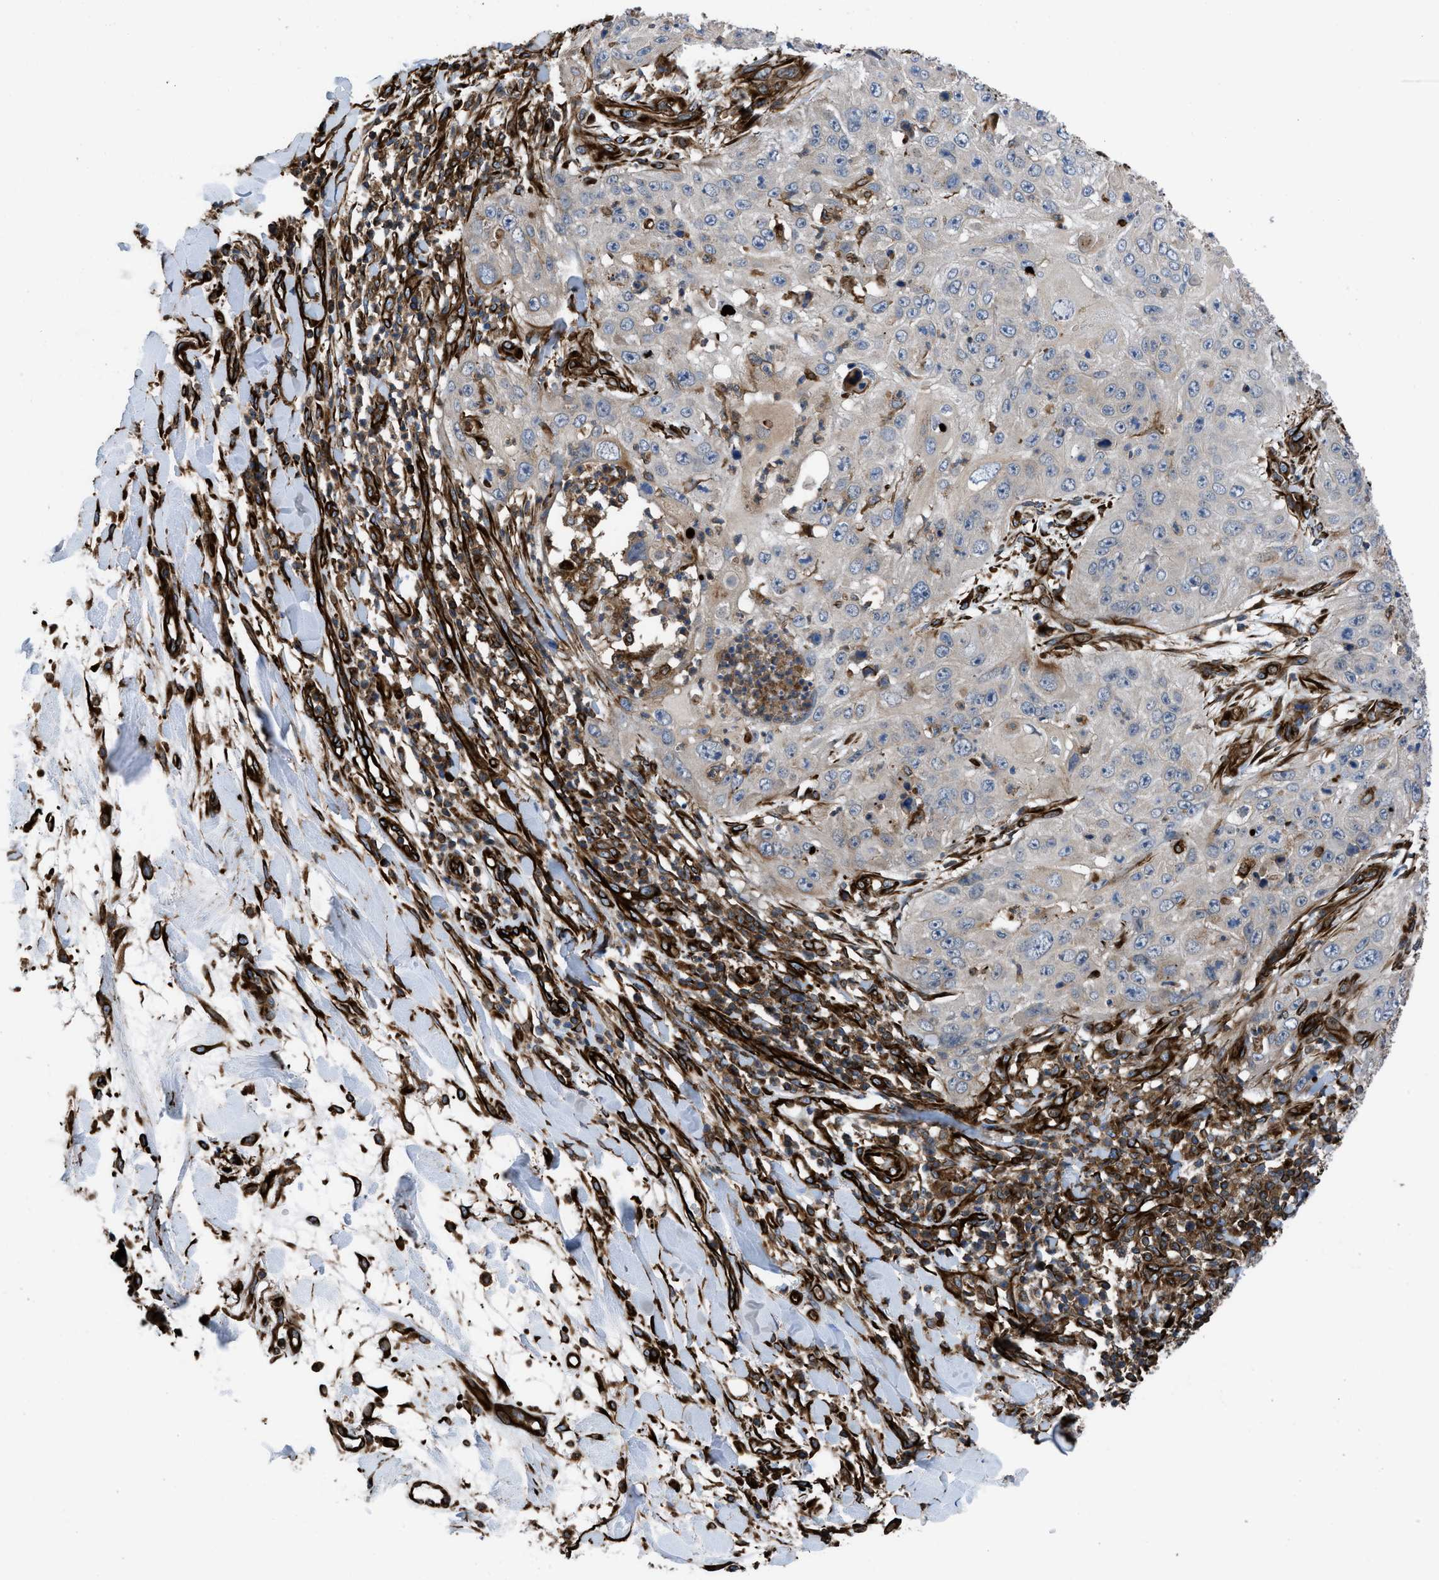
{"staining": {"intensity": "weak", "quantity": "25%-75%", "location": "cytoplasmic/membranous"}, "tissue": "skin cancer", "cell_type": "Tumor cells", "image_type": "cancer", "snomed": [{"axis": "morphology", "description": "Squamous cell carcinoma, NOS"}, {"axis": "topography", "description": "Skin"}], "caption": "Weak cytoplasmic/membranous expression is appreciated in approximately 25%-75% of tumor cells in skin cancer.", "gene": "PTPRE", "patient": {"sex": "female", "age": 80}}